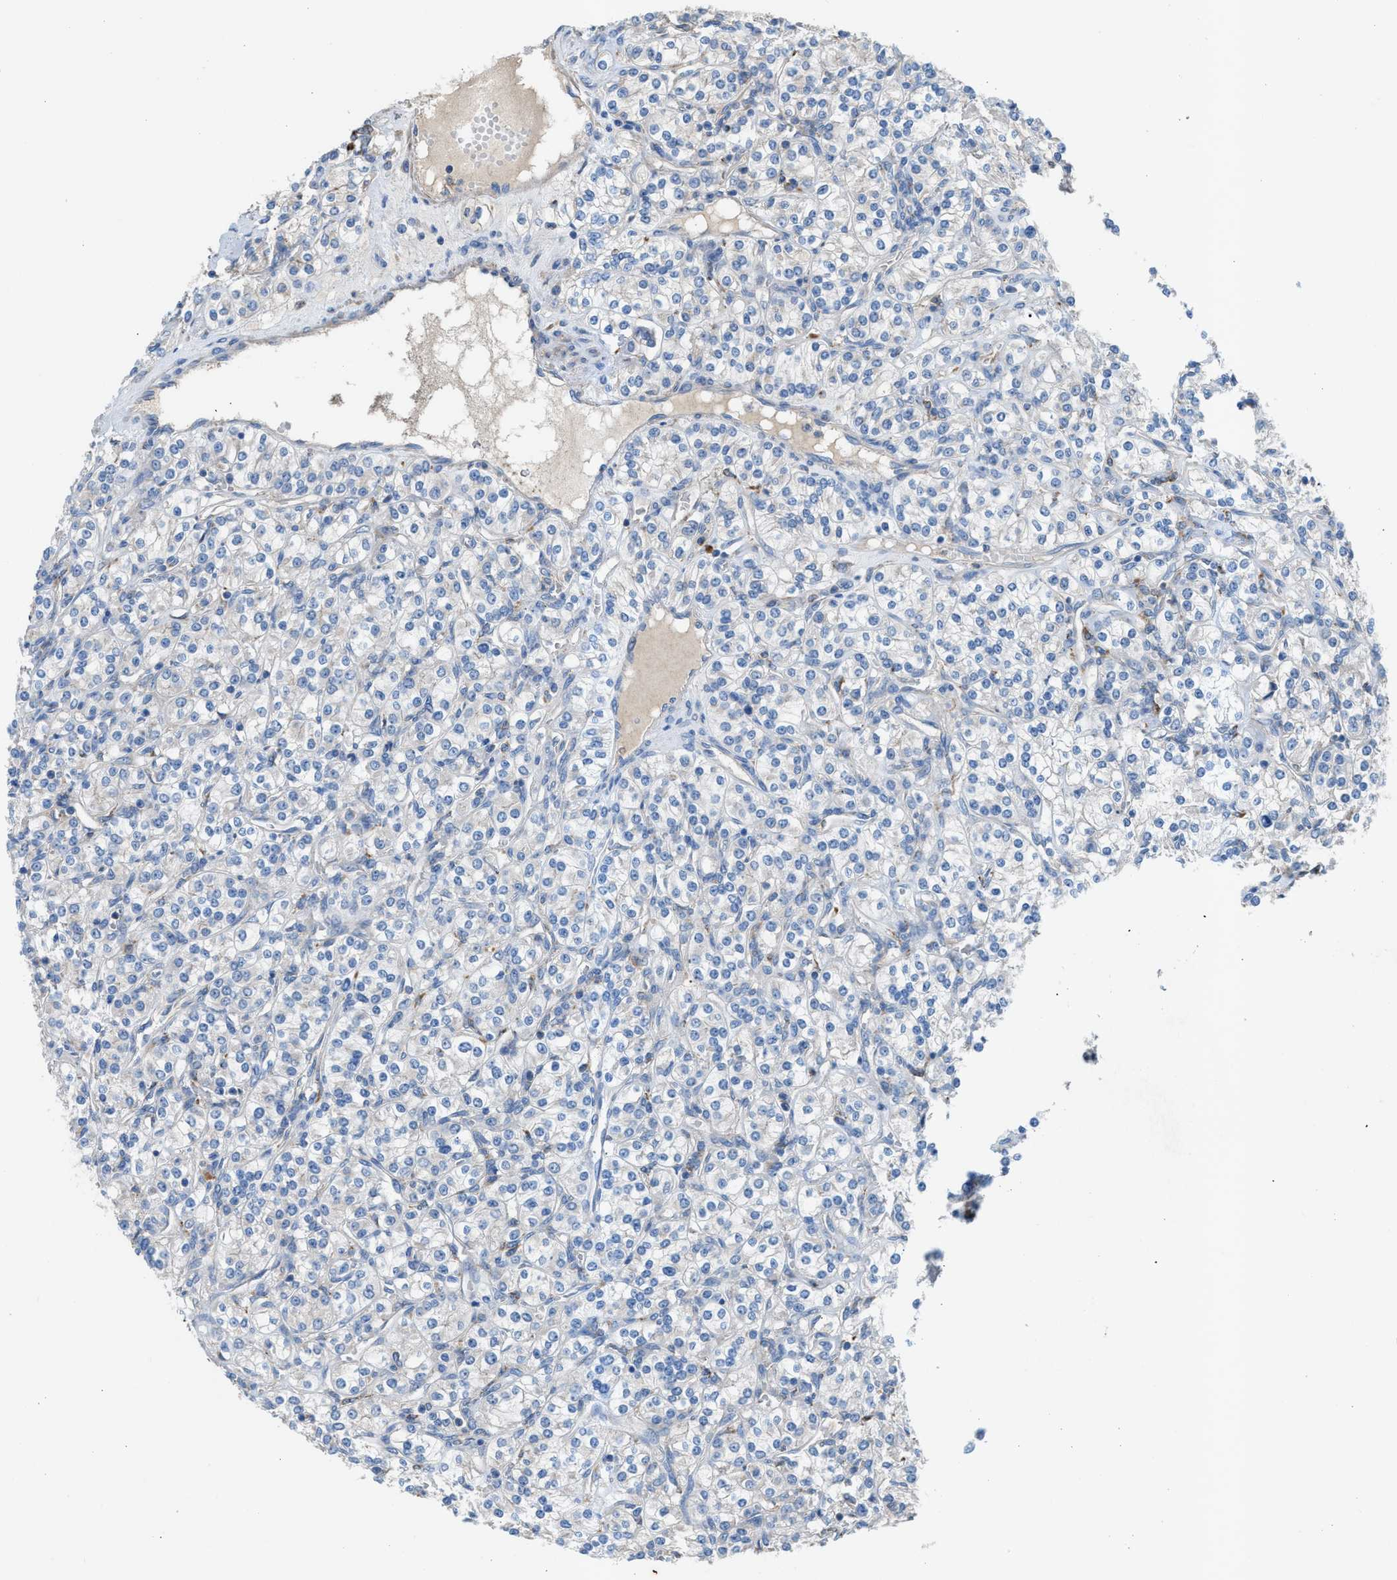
{"staining": {"intensity": "negative", "quantity": "none", "location": "none"}, "tissue": "renal cancer", "cell_type": "Tumor cells", "image_type": "cancer", "snomed": [{"axis": "morphology", "description": "Adenocarcinoma, NOS"}, {"axis": "topography", "description": "Kidney"}], "caption": "A micrograph of renal adenocarcinoma stained for a protein exhibits no brown staining in tumor cells.", "gene": "AOAH", "patient": {"sex": "male", "age": 77}}